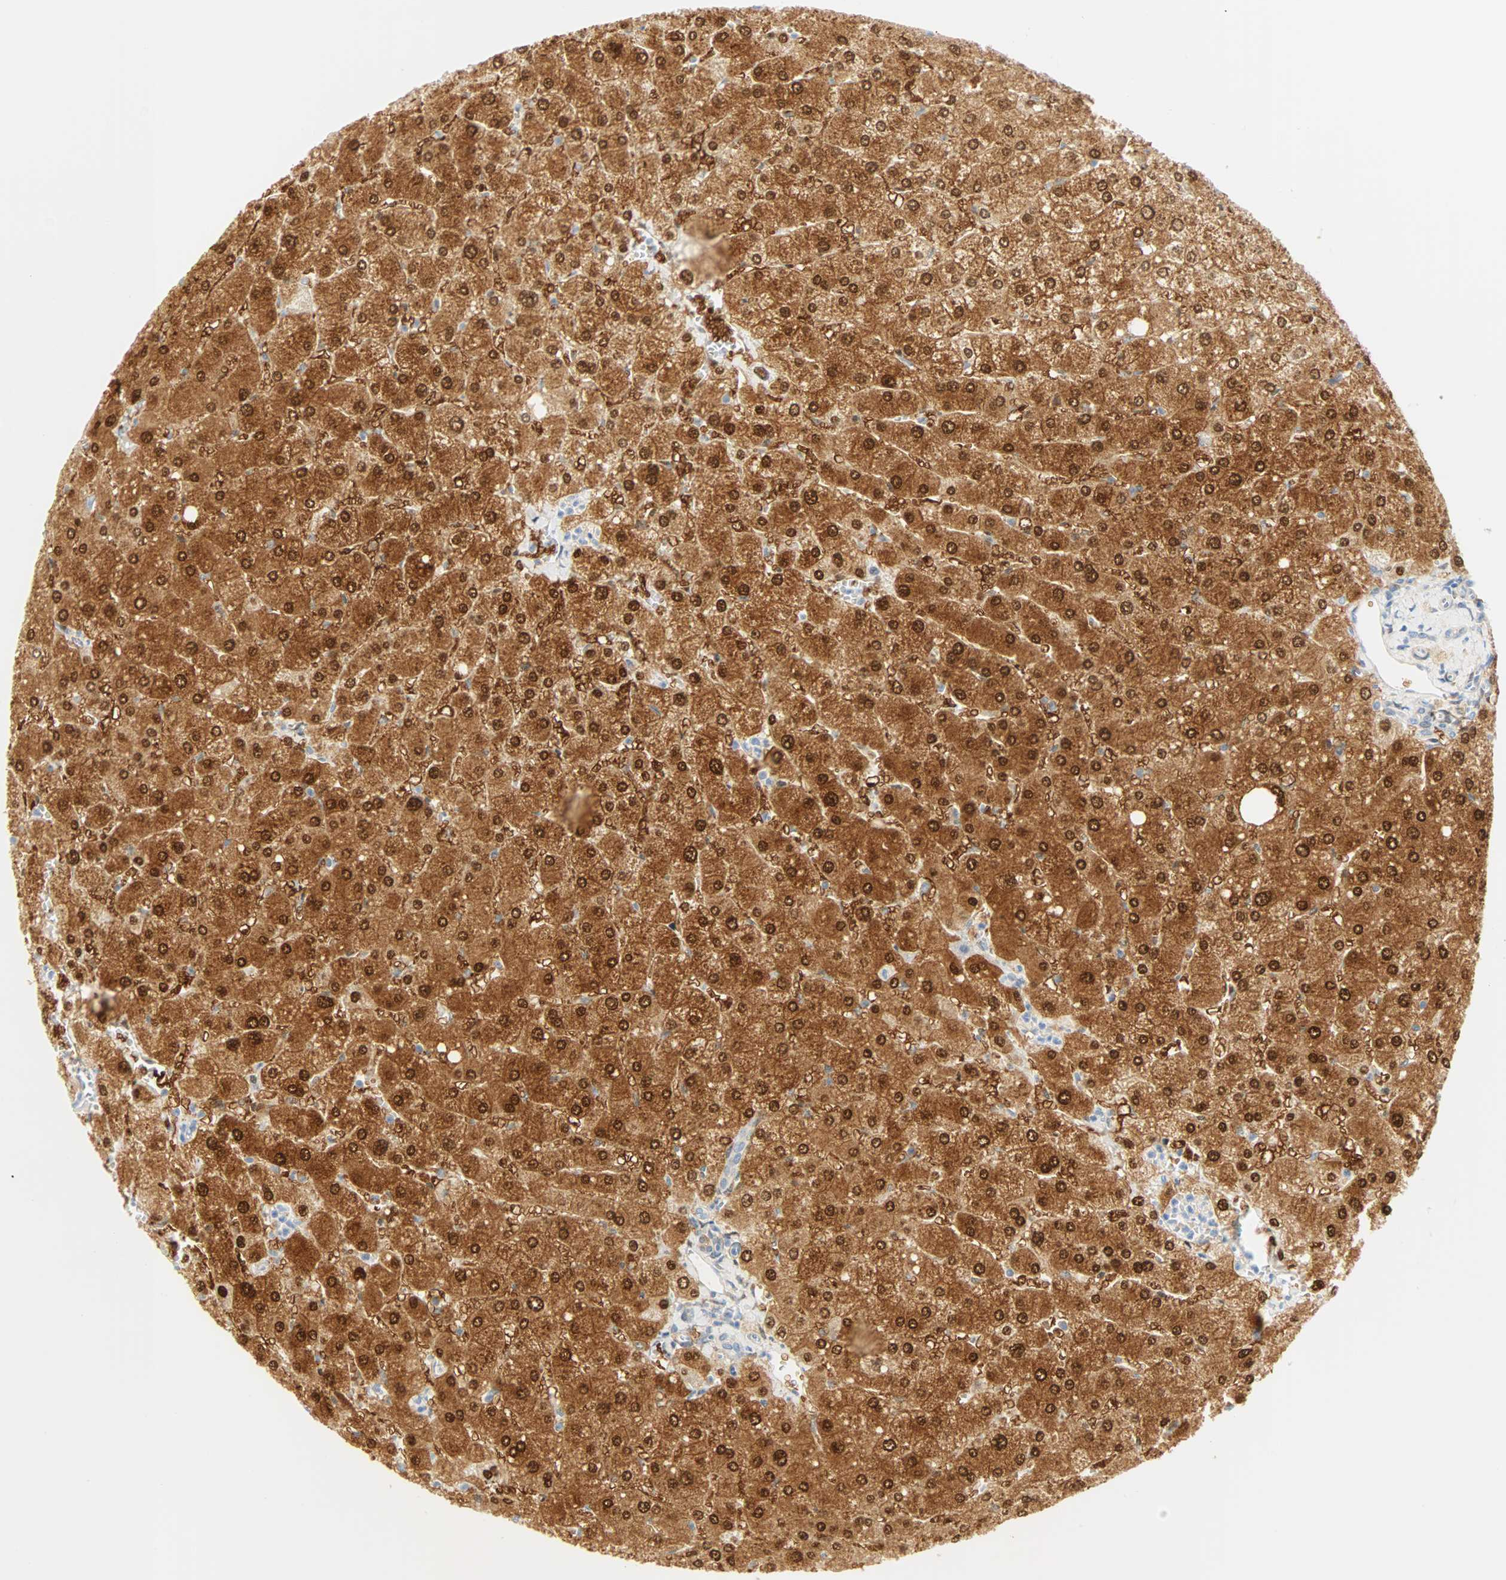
{"staining": {"intensity": "negative", "quantity": "none", "location": "none"}, "tissue": "liver", "cell_type": "Cholangiocytes", "image_type": "normal", "snomed": [{"axis": "morphology", "description": "Normal tissue, NOS"}, {"axis": "topography", "description": "Liver"}], "caption": "Protein analysis of normal liver shows no significant expression in cholangiocytes.", "gene": "SELENBP1", "patient": {"sex": "male", "age": 55}}